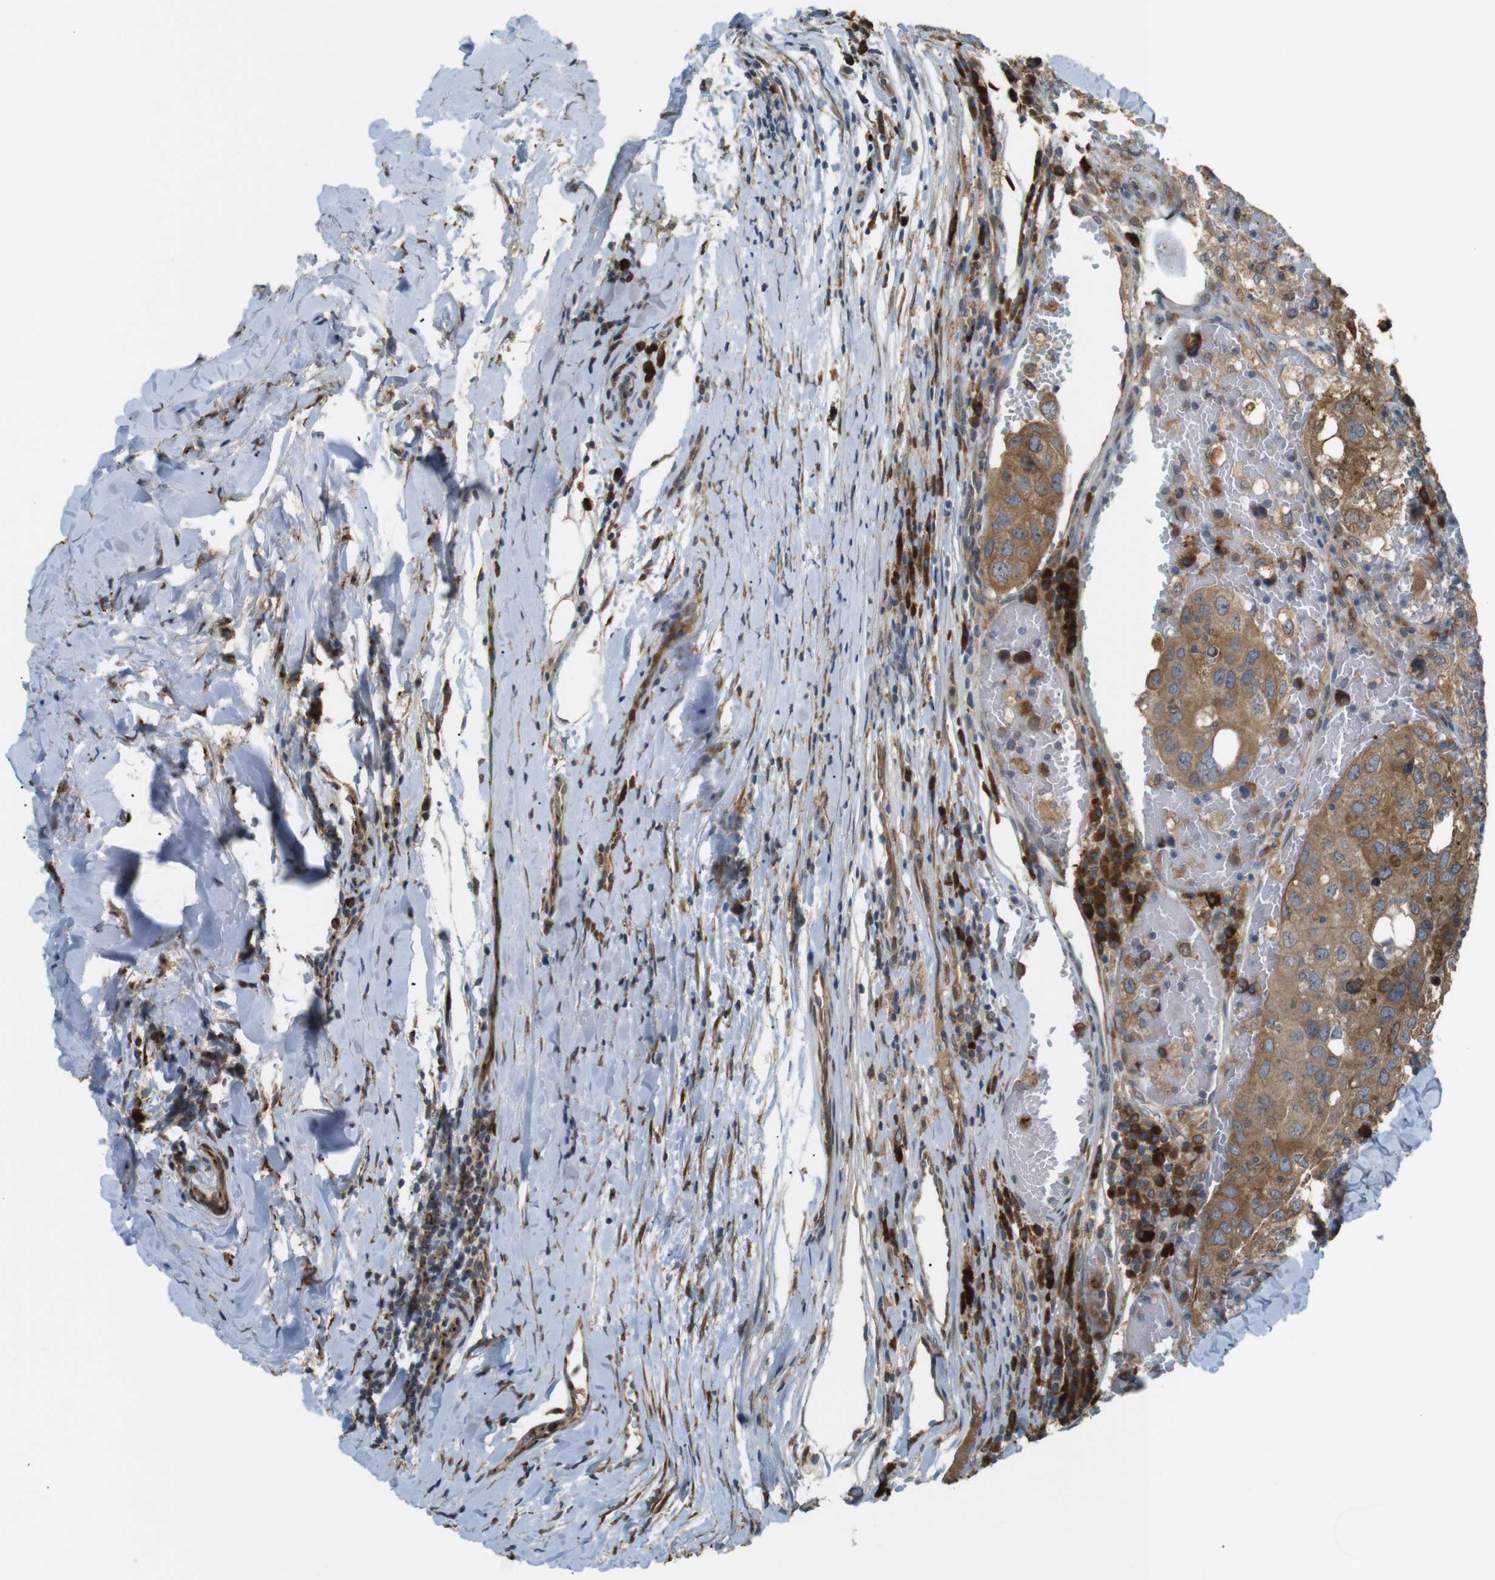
{"staining": {"intensity": "moderate", "quantity": ">75%", "location": "cytoplasmic/membranous"}, "tissue": "urothelial cancer", "cell_type": "Tumor cells", "image_type": "cancer", "snomed": [{"axis": "morphology", "description": "Urothelial carcinoma, High grade"}, {"axis": "topography", "description": "Lymph node"}, {"axis": "topography", "description": "Urinary bladder"}], "caption": "This is an image of immunohistochemistry staining of urothelial carcinoma (high-grade), which shows moderate expression in the cytoplasmic/membranous of tumor cells.", "gene": "TMED4", "patient": {"sex": "male", "age": 51}}